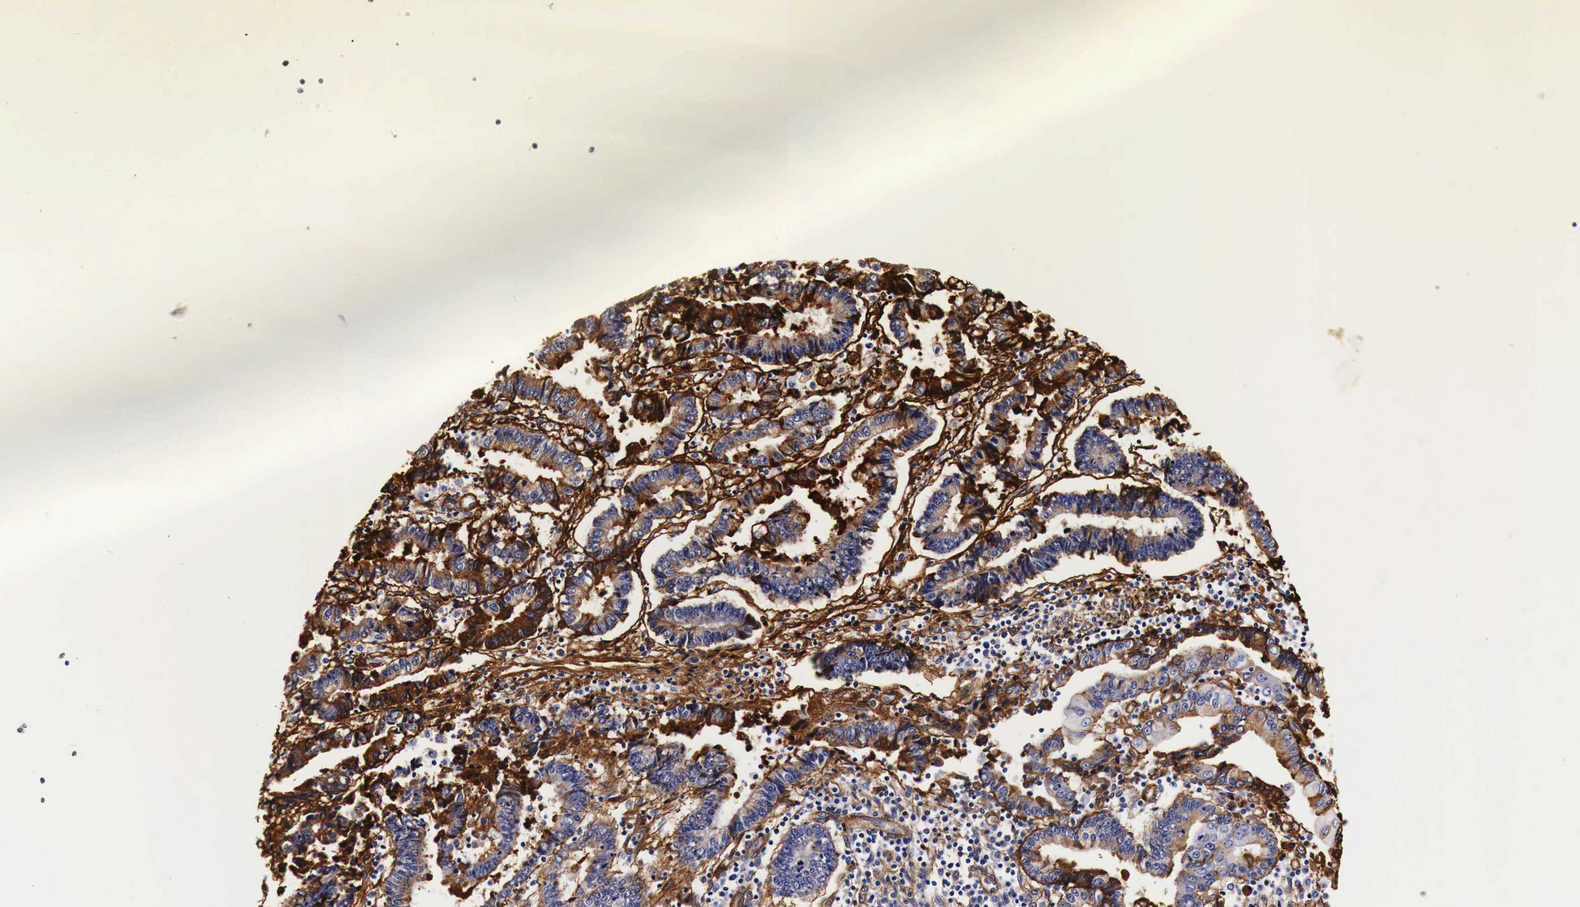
{"staining": {"intensity": "moderate", "quantity": "25%-75%", "location": "cytoplasmic/membranous"}, "tissue": "endometrial cancer", "cell_type": "Tumor cells", "image_type": "cancer", "snomed": [{"axis": "morphology", "description": "Adenocarcinoma, NOS"}, {"axis": "topography", "description": "Endometrium"}], "caption": "Immunohistochemistry (IHC) staining of endometrial adenocarcinoma, which shows medium levels of moderate cytoplasmic/membranous positivity in approximately 25%-75% of tumor cells indicating moderate cytoplasmic/membranous protein expression. The staining was performed using DAB (3,3'-diaminobenzidine) (brown) for protein detection and nuclei were counterstained in hematoxylin (blue).", "gene": "LAMB2", "patient": {"sex": "female", "age": 75}}